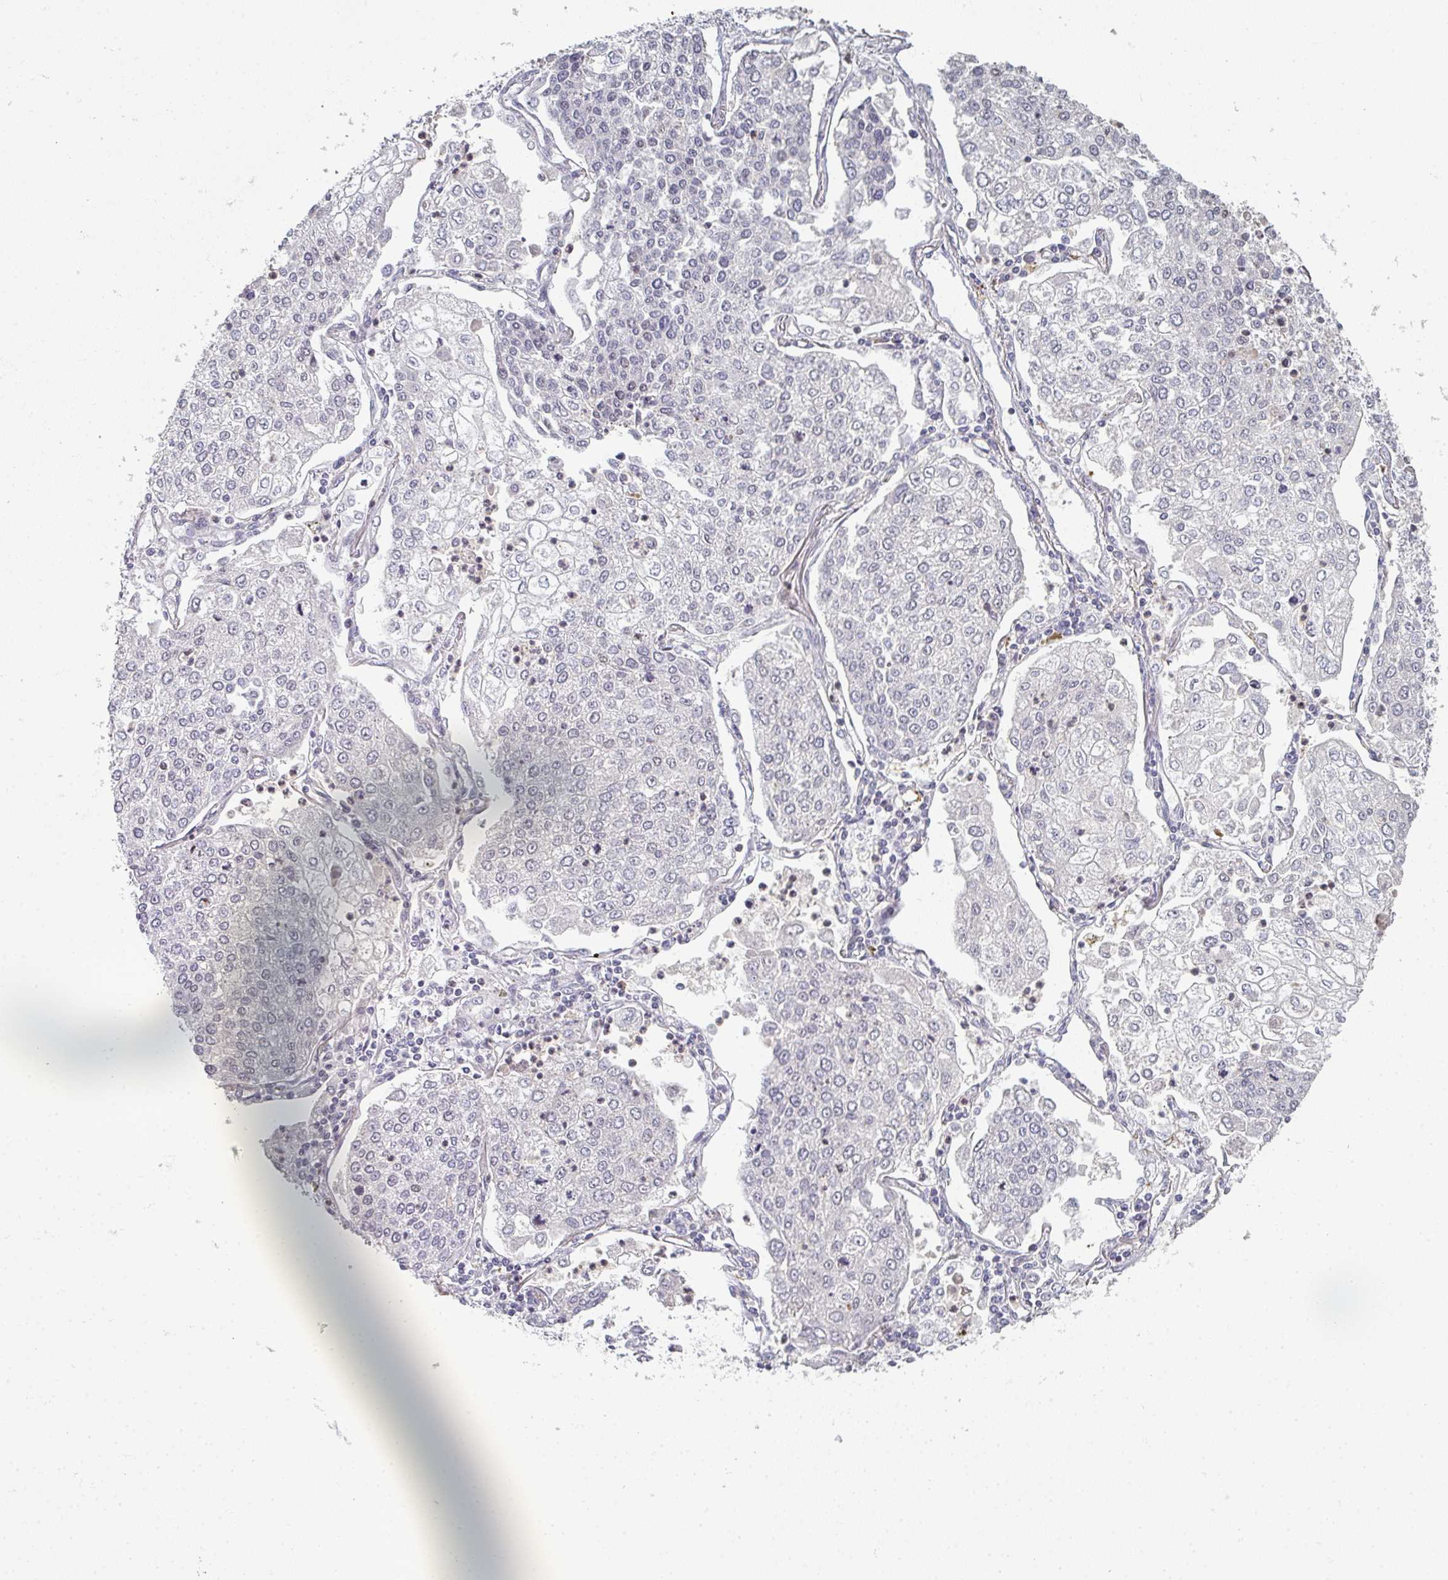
{"staining": {"intensity": "negative", "quantity": "none", "location": "none"}, "tissue": "lung cancer", "cell_type": "Tumor cells", "image_type": "cancer", "snomed": [{"axis": "morphology", "description": "Squamous cell carcinoma, NOS"}, {"axis": "topography", "description": "Lung"}], "caption": "Tumor cells show no significant protein positivity in squamous cell carcinoma (lung).", "gene": "A1CF", "patient": {"sex": "male", "age": 74}}